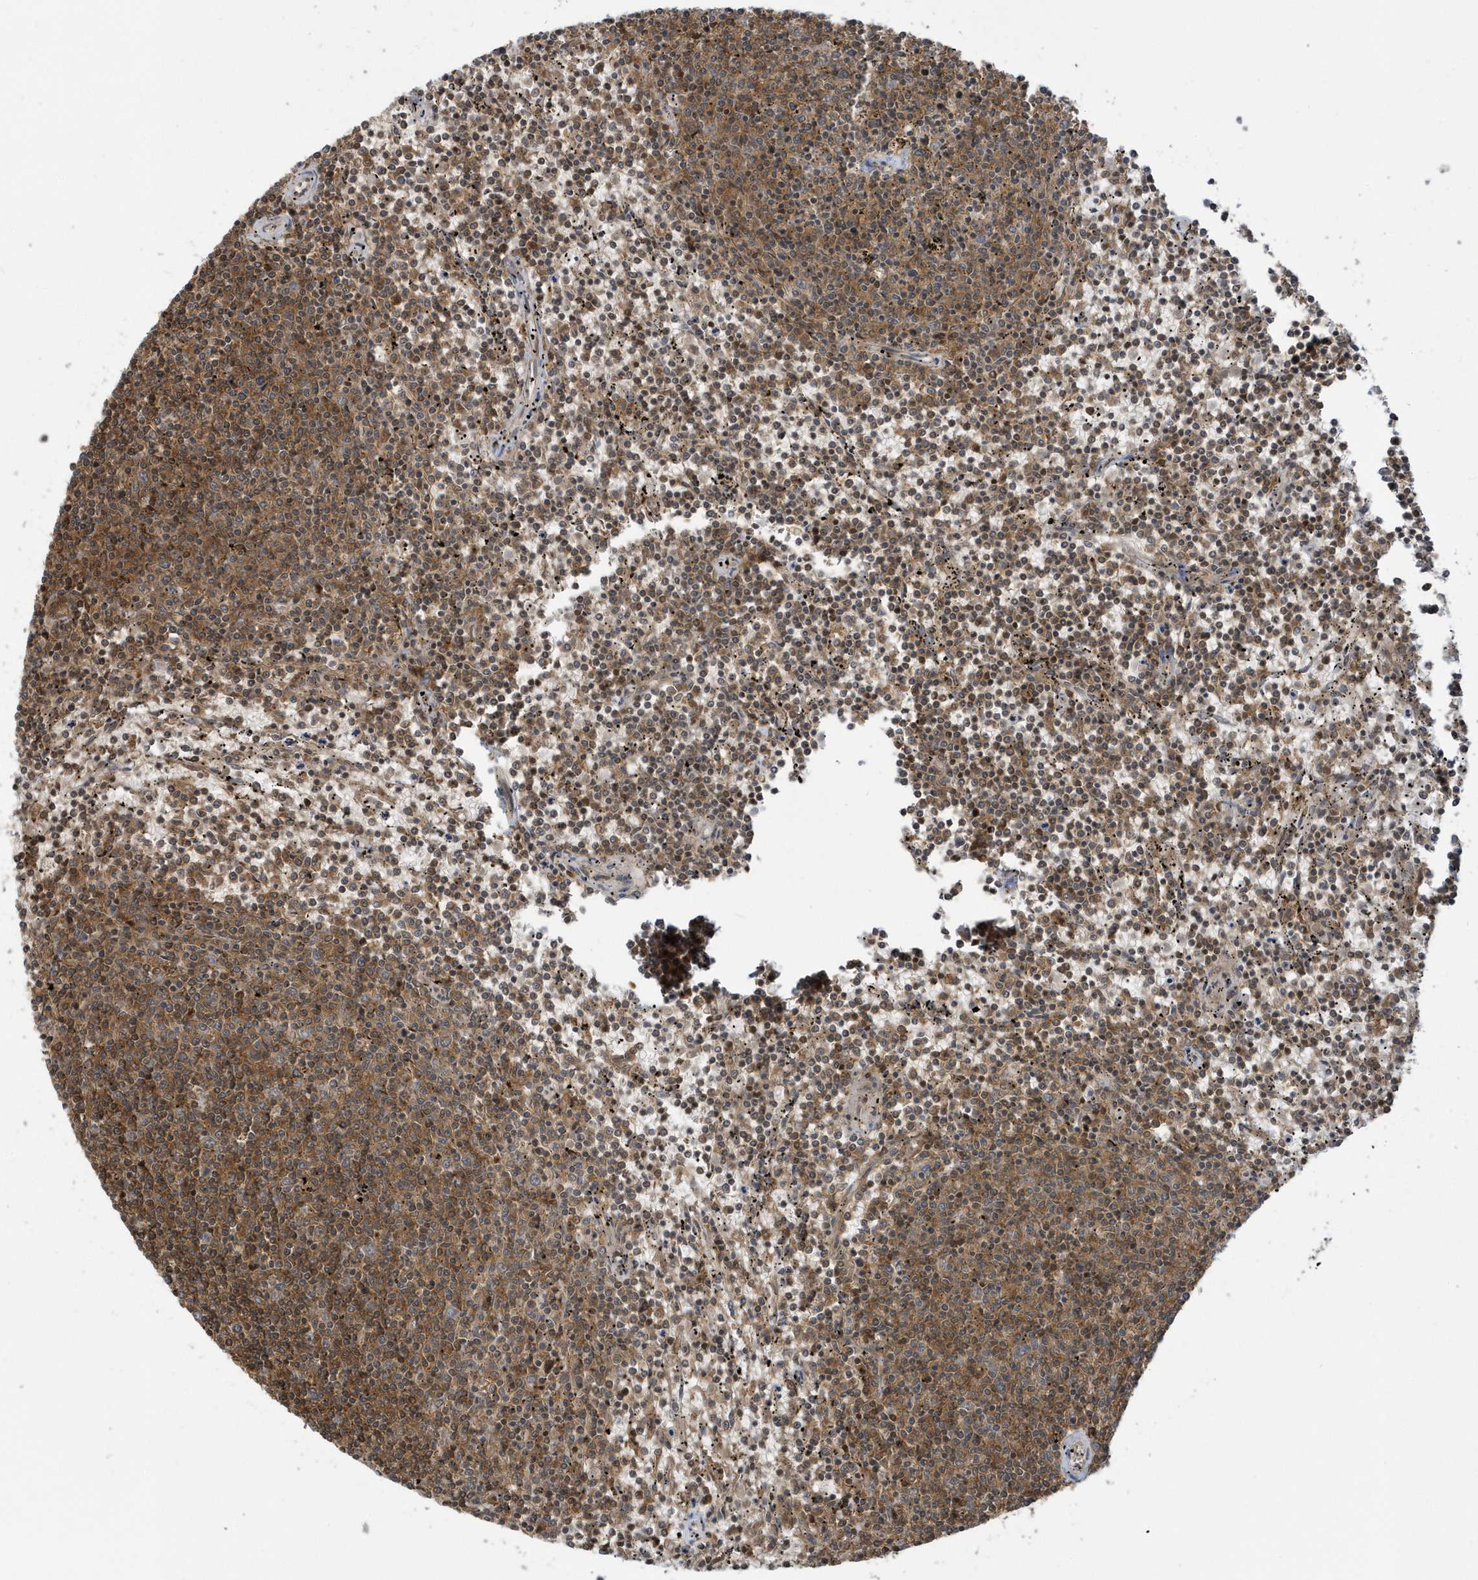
{"staining": {"intensity": "weak", "quantity": "25%-75%", "location": "cytoplasmic/membranous"}, "tissue": "lymphoma", "cell_type": "Tumor cells", "image_type": "cancer", "snomed": [{"axis": "morphology", "description": "Malignant lymphoma, non-Hodgkin's type, Low grade"}, {"axis": "topography", "description": "Spleen"}], "caption": "Protein staining displays weak cytoplasmic/membranous positivity in approximately 25%-75% of tumor cells in low-grade malignant lymphoma, non-Hodgkin's type. The staining was performed using DAB to visualize the protein expression in brown, while the nuclei were stained in blue with hematoxylin (Magnification: 20x).", "gene": "PPP1R7", "patient": {"sex": "female", "age": 50}}